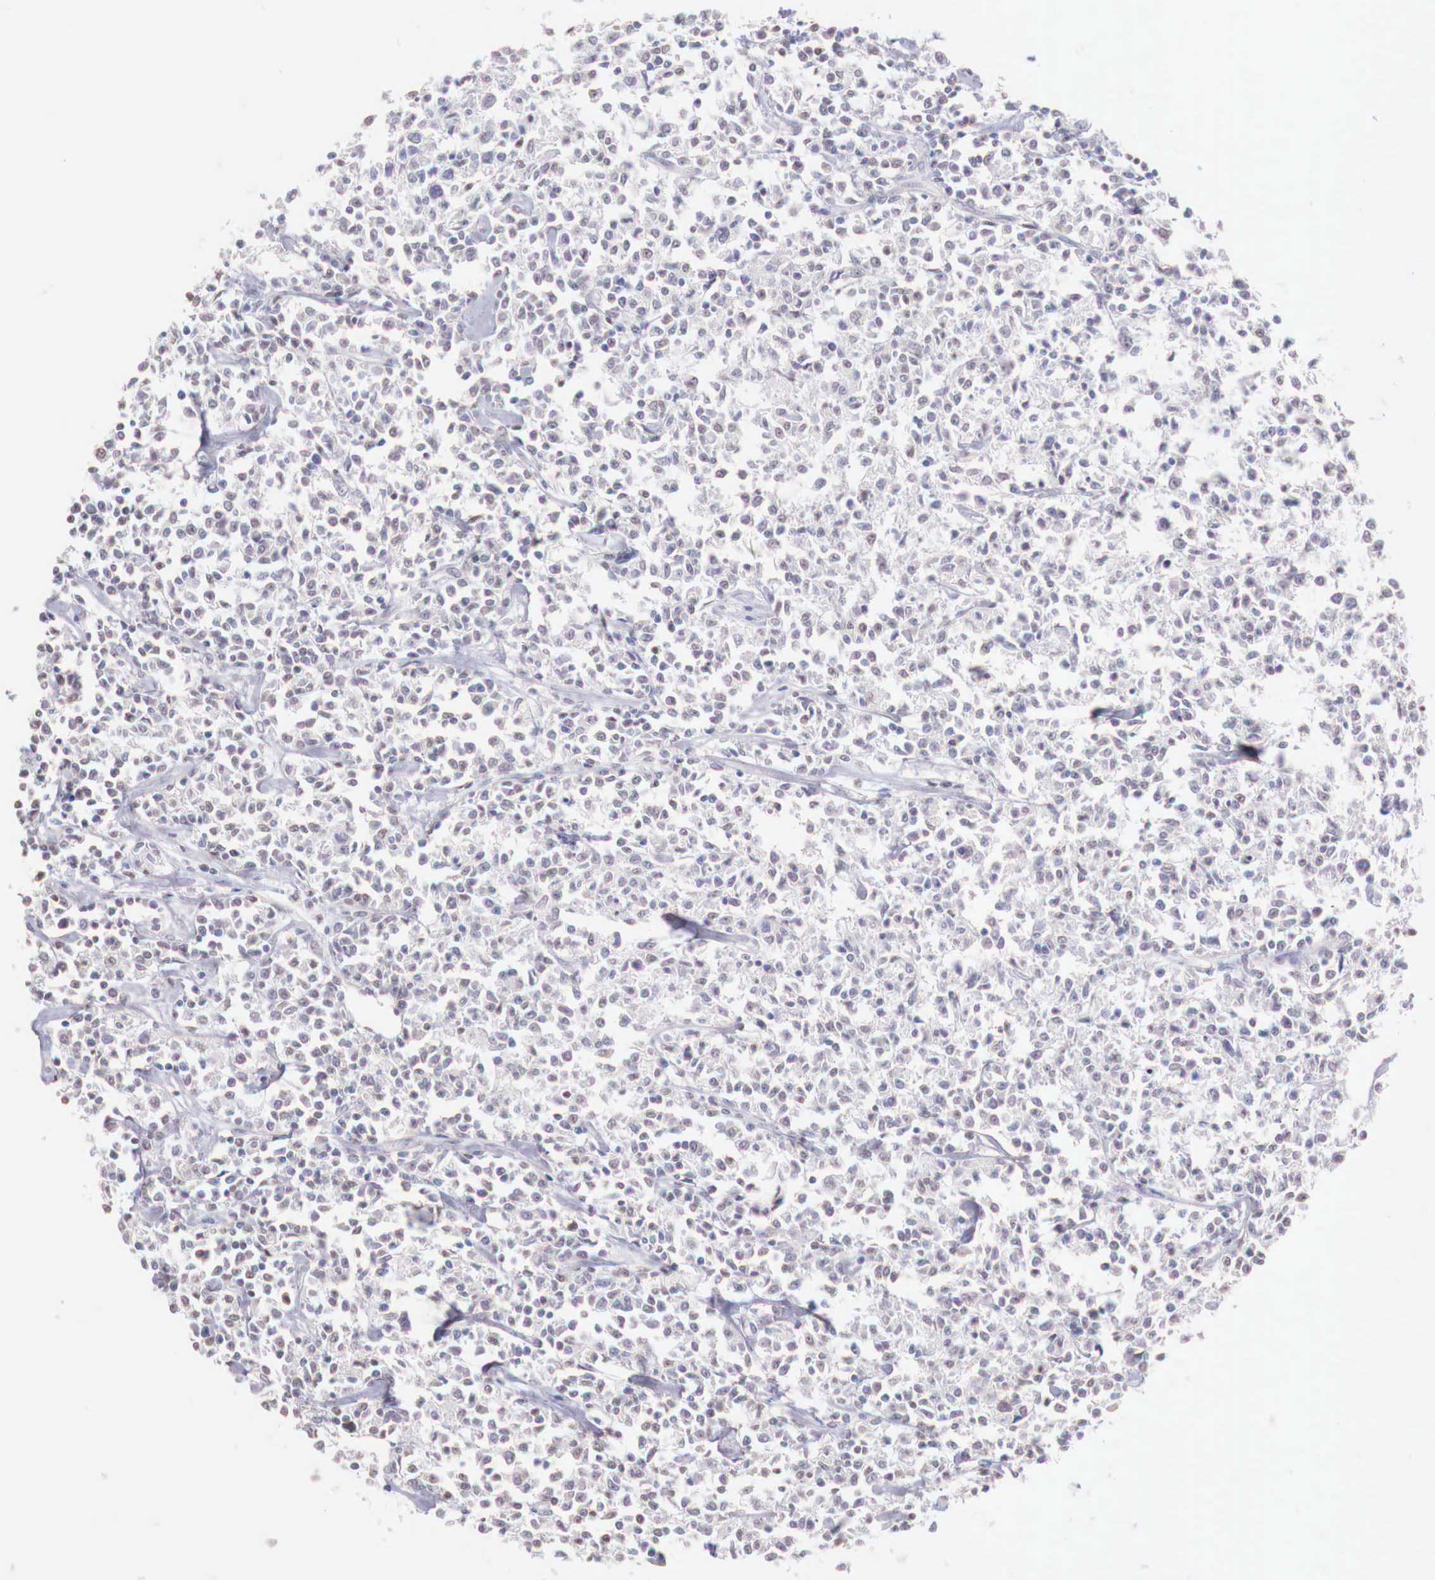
{"staining": {"intensity": "weak", "quantity": "<25%", "location": "nuclear"}, "tissue": "lymphoma", "cell_type": "Tumor cells", "image_type": "cancer", "snomed": [{"axis": "morphology", "description": "Malignant lymphoma, non-Hodgkin's type, Low grade"}, {"axis": "topography", "description": "Small intestine"}], "caption": "An IHC image of malignant lymphoma, non-Hodgkin's type (low-grade) is shown. There is no staining in tumor cells of malignant lymphoma, non-Hodgkin's type (low-grade). (DAB (3,3'-diaminobenzidine) immunohistochemistry with hematoxylin counter stain).", "gene": "XPNPEP2", "patient": {"sex": "female", "age": 59}}